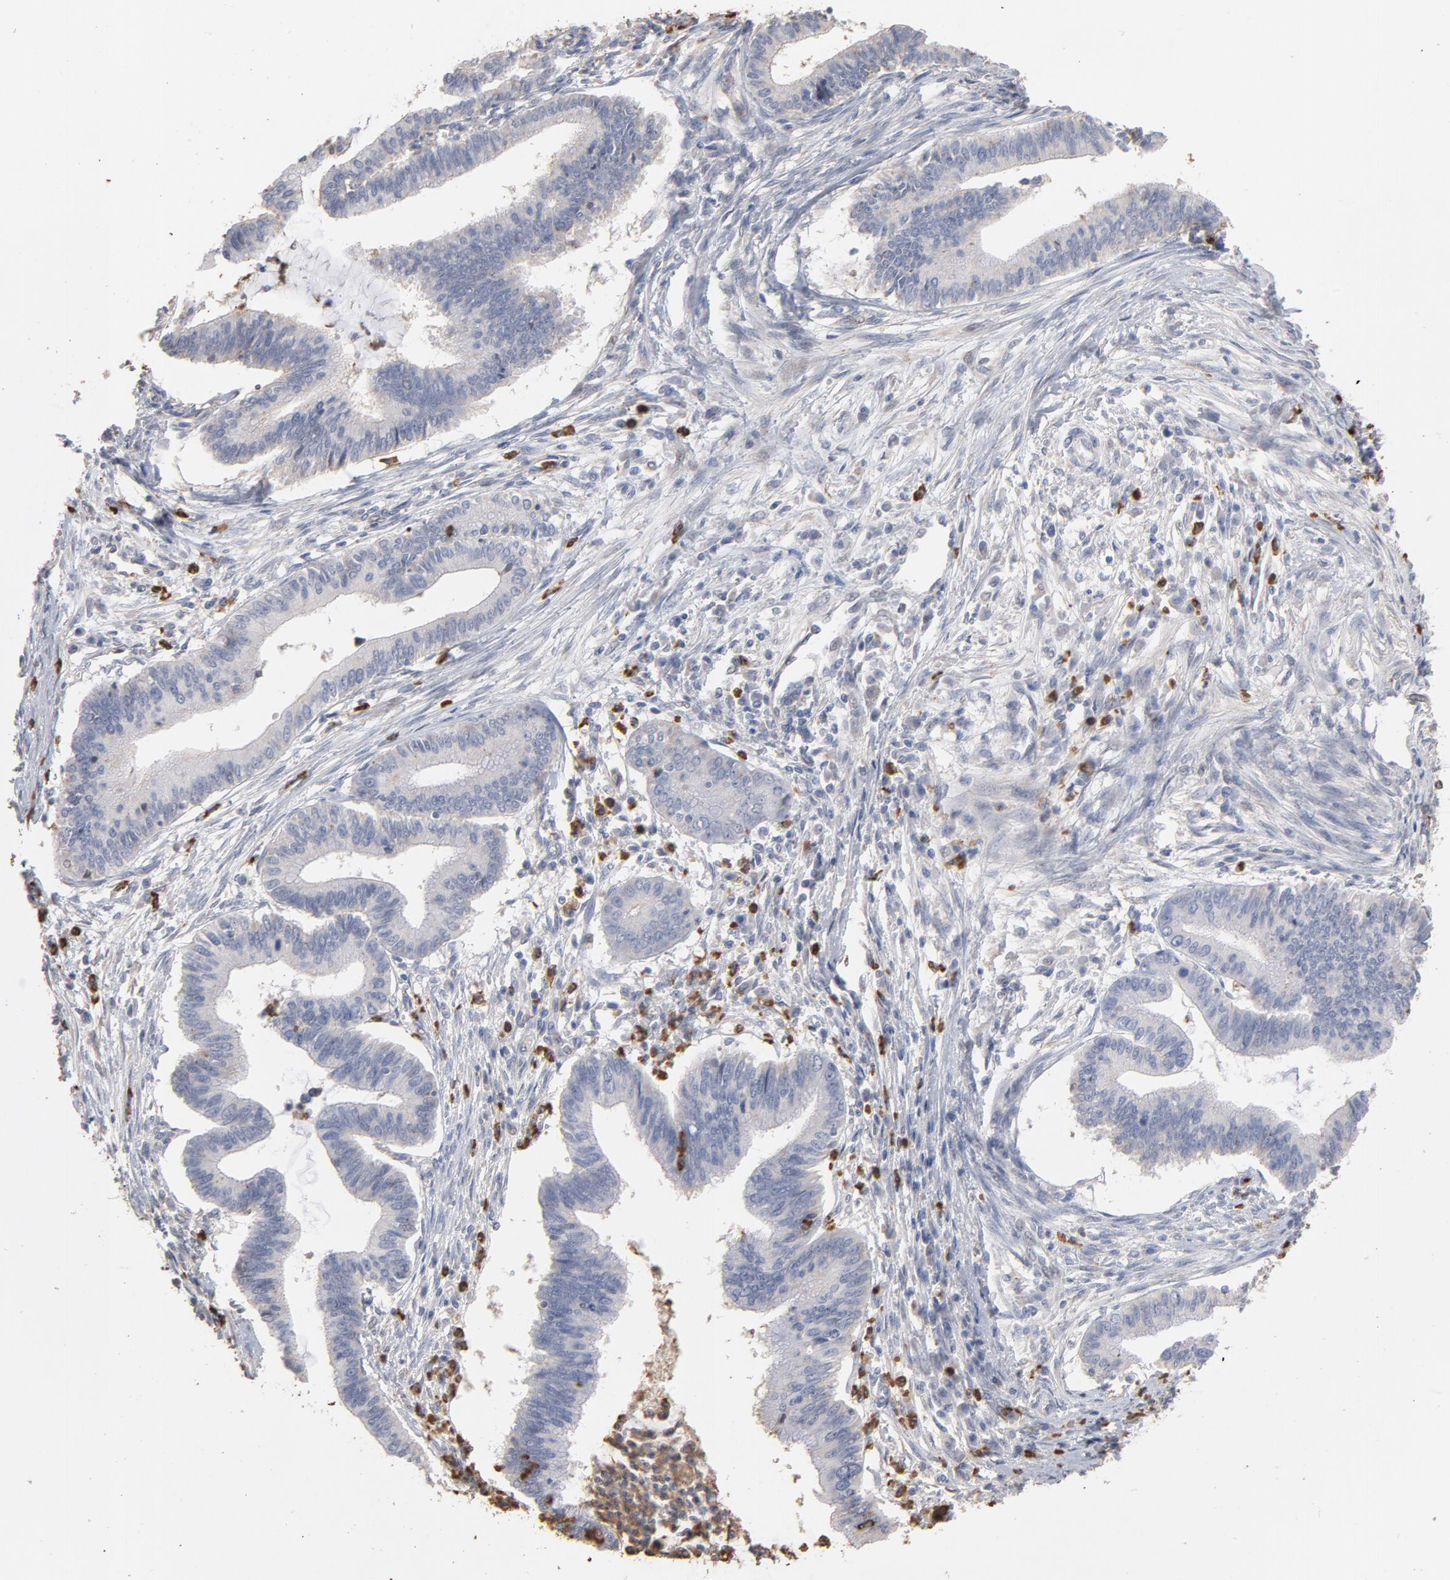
{"staining": {"intensity": "negative", "quantity": "none", "location": "none"}, "tissue": "cervical cancer", "cell_type": "Tumor cells", "image_type": "cancer", "snomed": [{"axis": "morphology", "description": "Adenocarcinoma, NOS"}, {"axis": "topography", "description": "Cervix"}], "caption": "This image is of cervical cancer (adenocarcinoma) stained with IHC to label a protein in brown with the nuclei are counter-stained blue. There is no expression in tumor cells.", "gene": "PNMA1", "patient": {"sex": "female", "age": 36}}